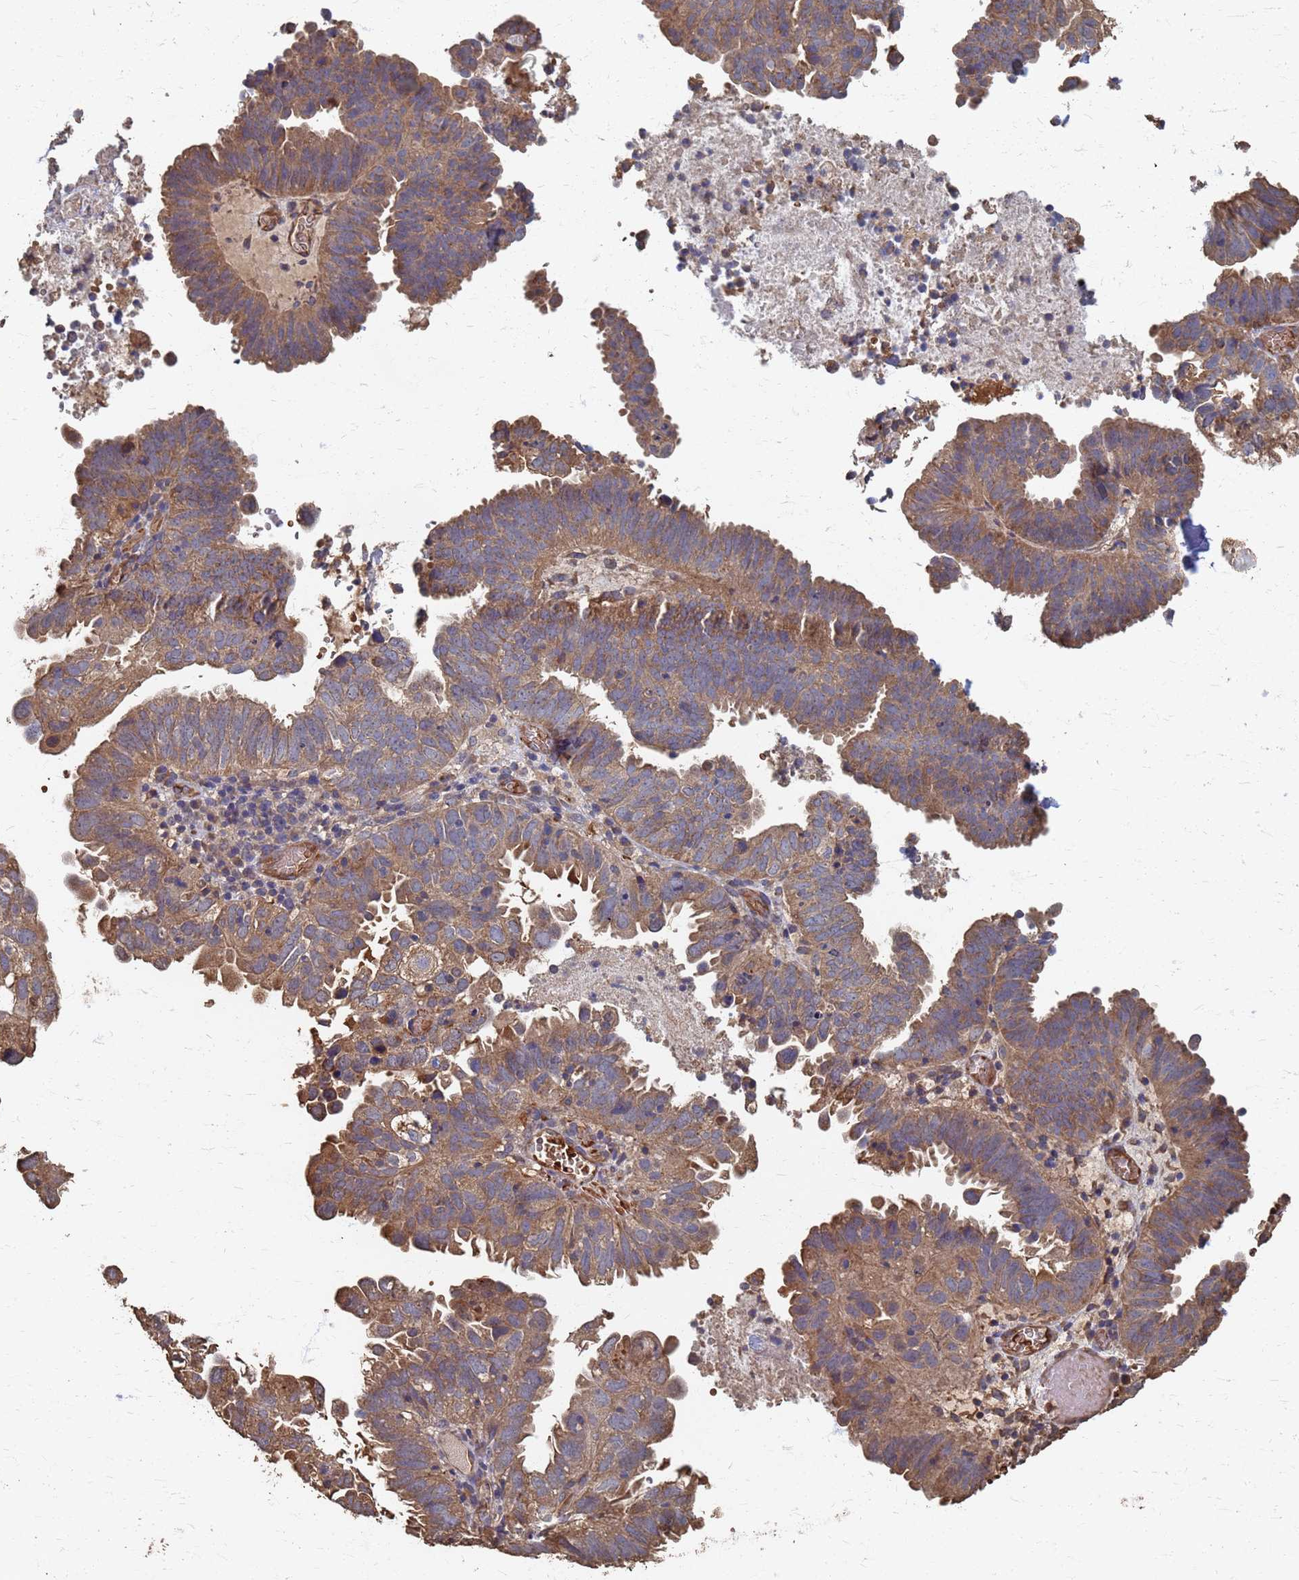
{"staining": {"intensity": "moderate", "quantity": ">75%", "location": "cytoplasmic/membranous"}, "tissue": "endometrial cancer", "cell_type": "Tumor cells", "image_type": "cancer", "snomed": [{"axis": "morphology", "description": "Adenocarcinoma, NOS"}, {"axis": "topography", "description": "Uterus"}], "caption": "Immunohistochemistry (IHC) (DAB) staining of adenocarcinoma (endometrial) demonstrates moderate cytoplasmic/membranous protein positivity in about >75% of tumor cells.", "gene": "DPH5", "patient": {"sex": "female", "age": 77}}